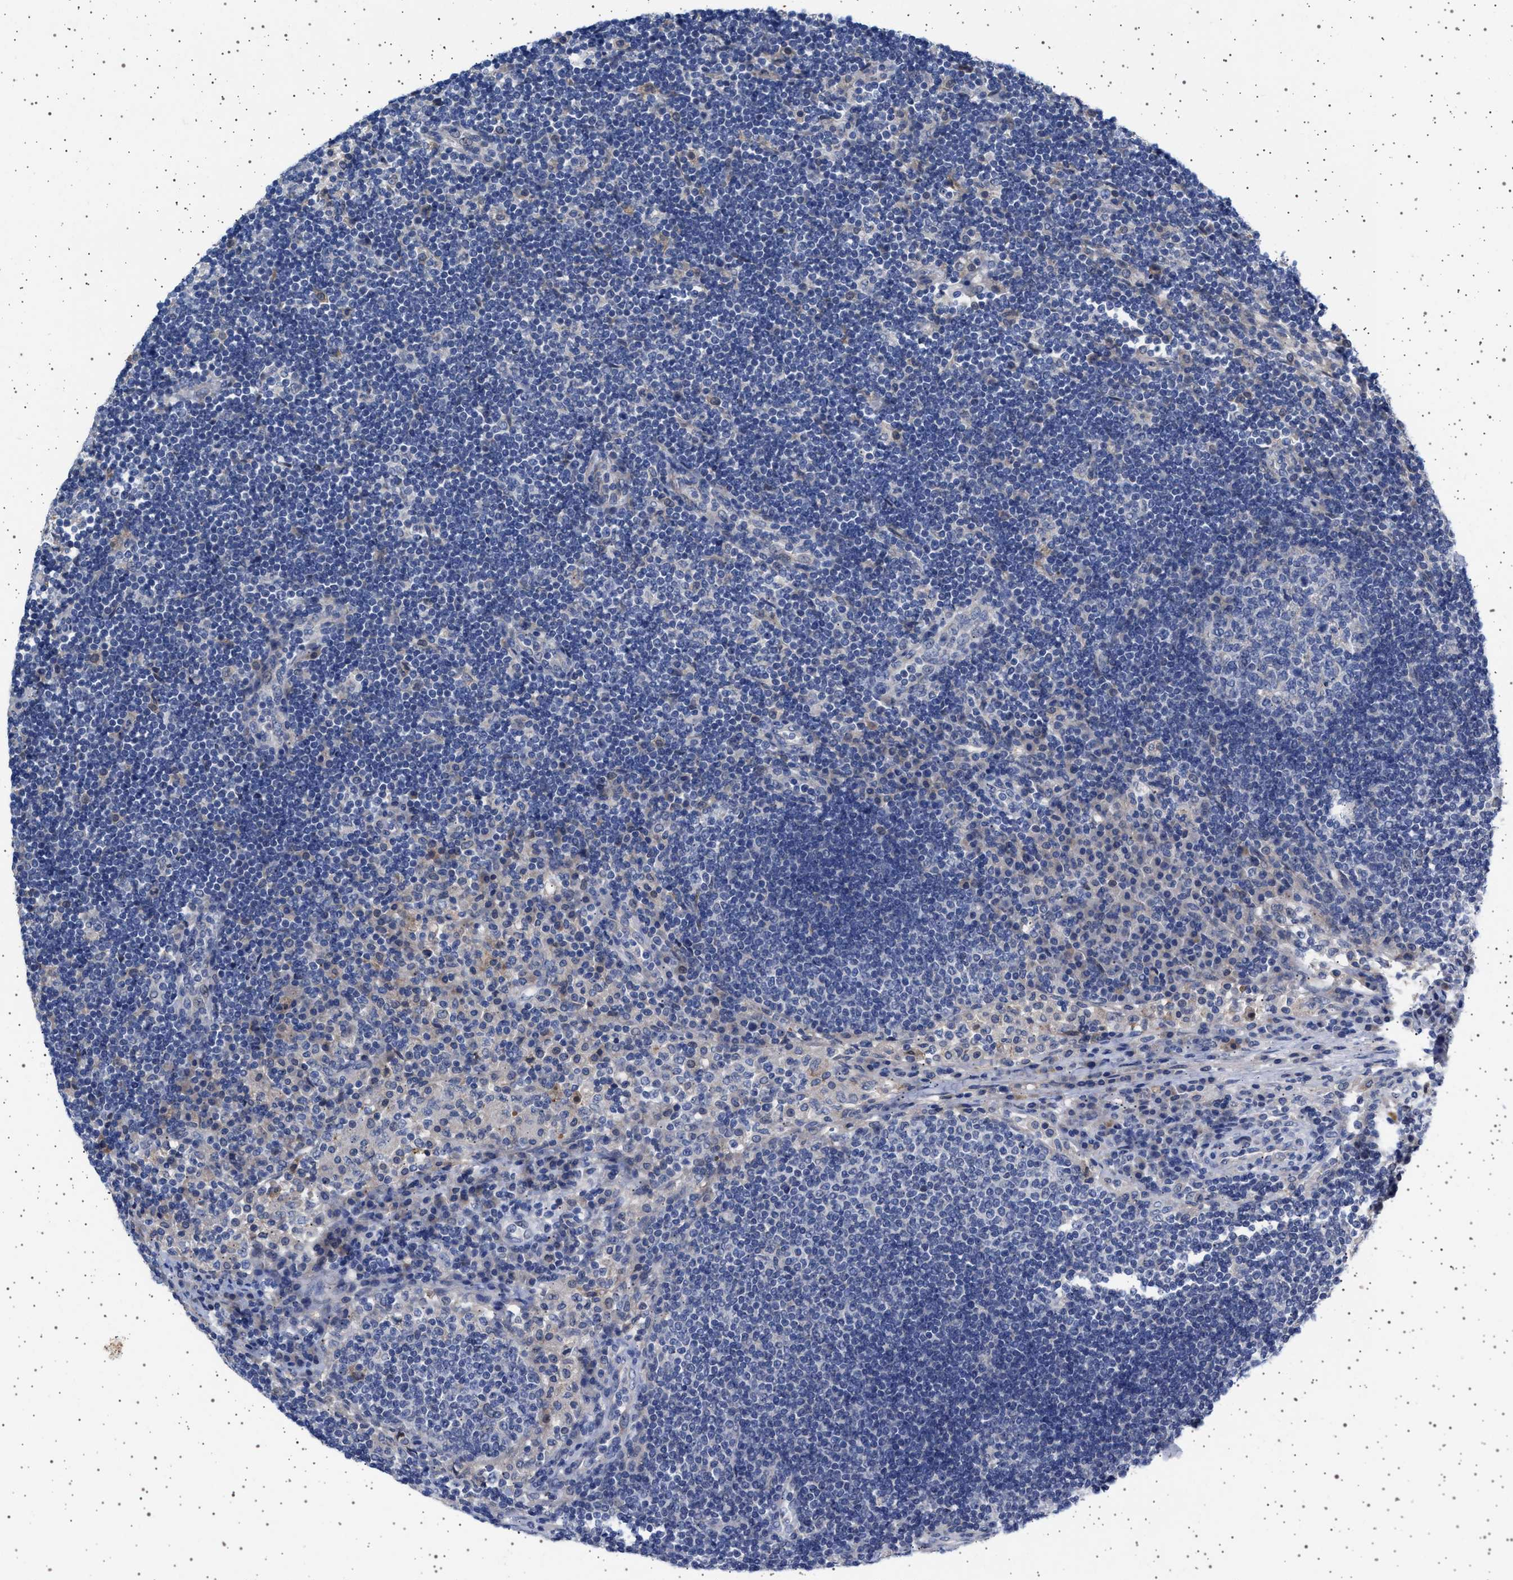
{"staining": {"intensity": "weak", "quantity": "<25%", "location": "cytoplasmic/membranous"}, "tissue": "lymph node", "cell_type": "Germinal center cells", "image_type": "normal", "snomed": [{"axis": "morphology", "description": "Normal tissue, NOS"}, {"axis": "topography", "description": "Lymph node"}], "caption": "Photomicrograph shows no significant protein staining in germinal center cells of unremarkable lymph node.", "gene": "TRMT10B", "patient": {"sex": "female", "age": 53}}